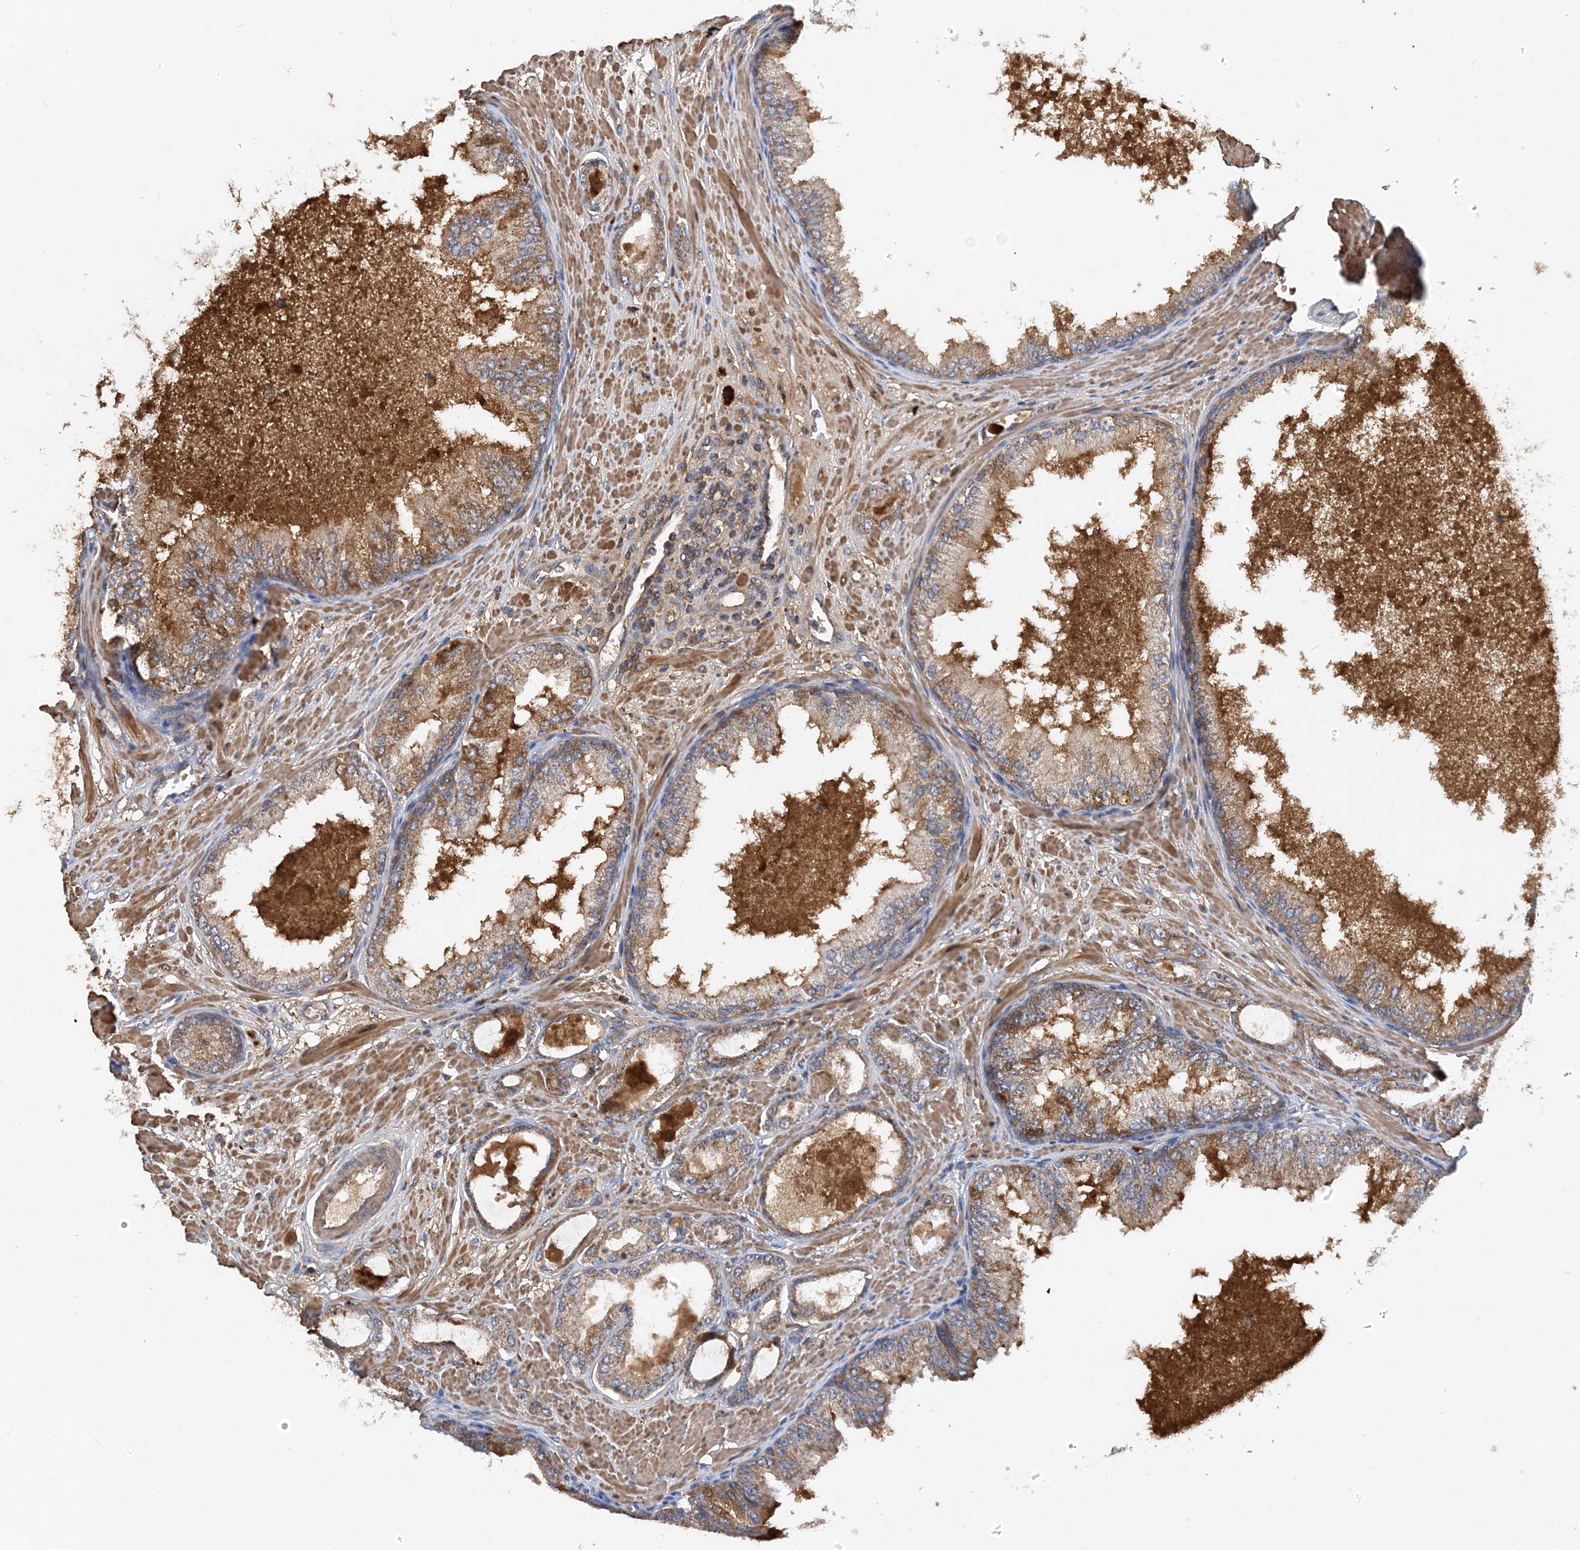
{"staining": {"intensity": "weak", "quantity": ">75%", "location": "cytoplasmic/membranous"}, "tissue": "prostate cancer", "cell_type": "Tumor cells", "image_type": "cancer", "snomed": [{"axis": "morphology", "description": "Adenocarcinoma, Low grade"}, {"axis": "topography", "description": "Prostate"}], "caption": "Prostate cancer (adenocarcinoma (low-grade)) stained with a protein marker shows weak staining in tumor cells.", "gene": "STK19", "patient": {"sex": "male", "age": 63}}